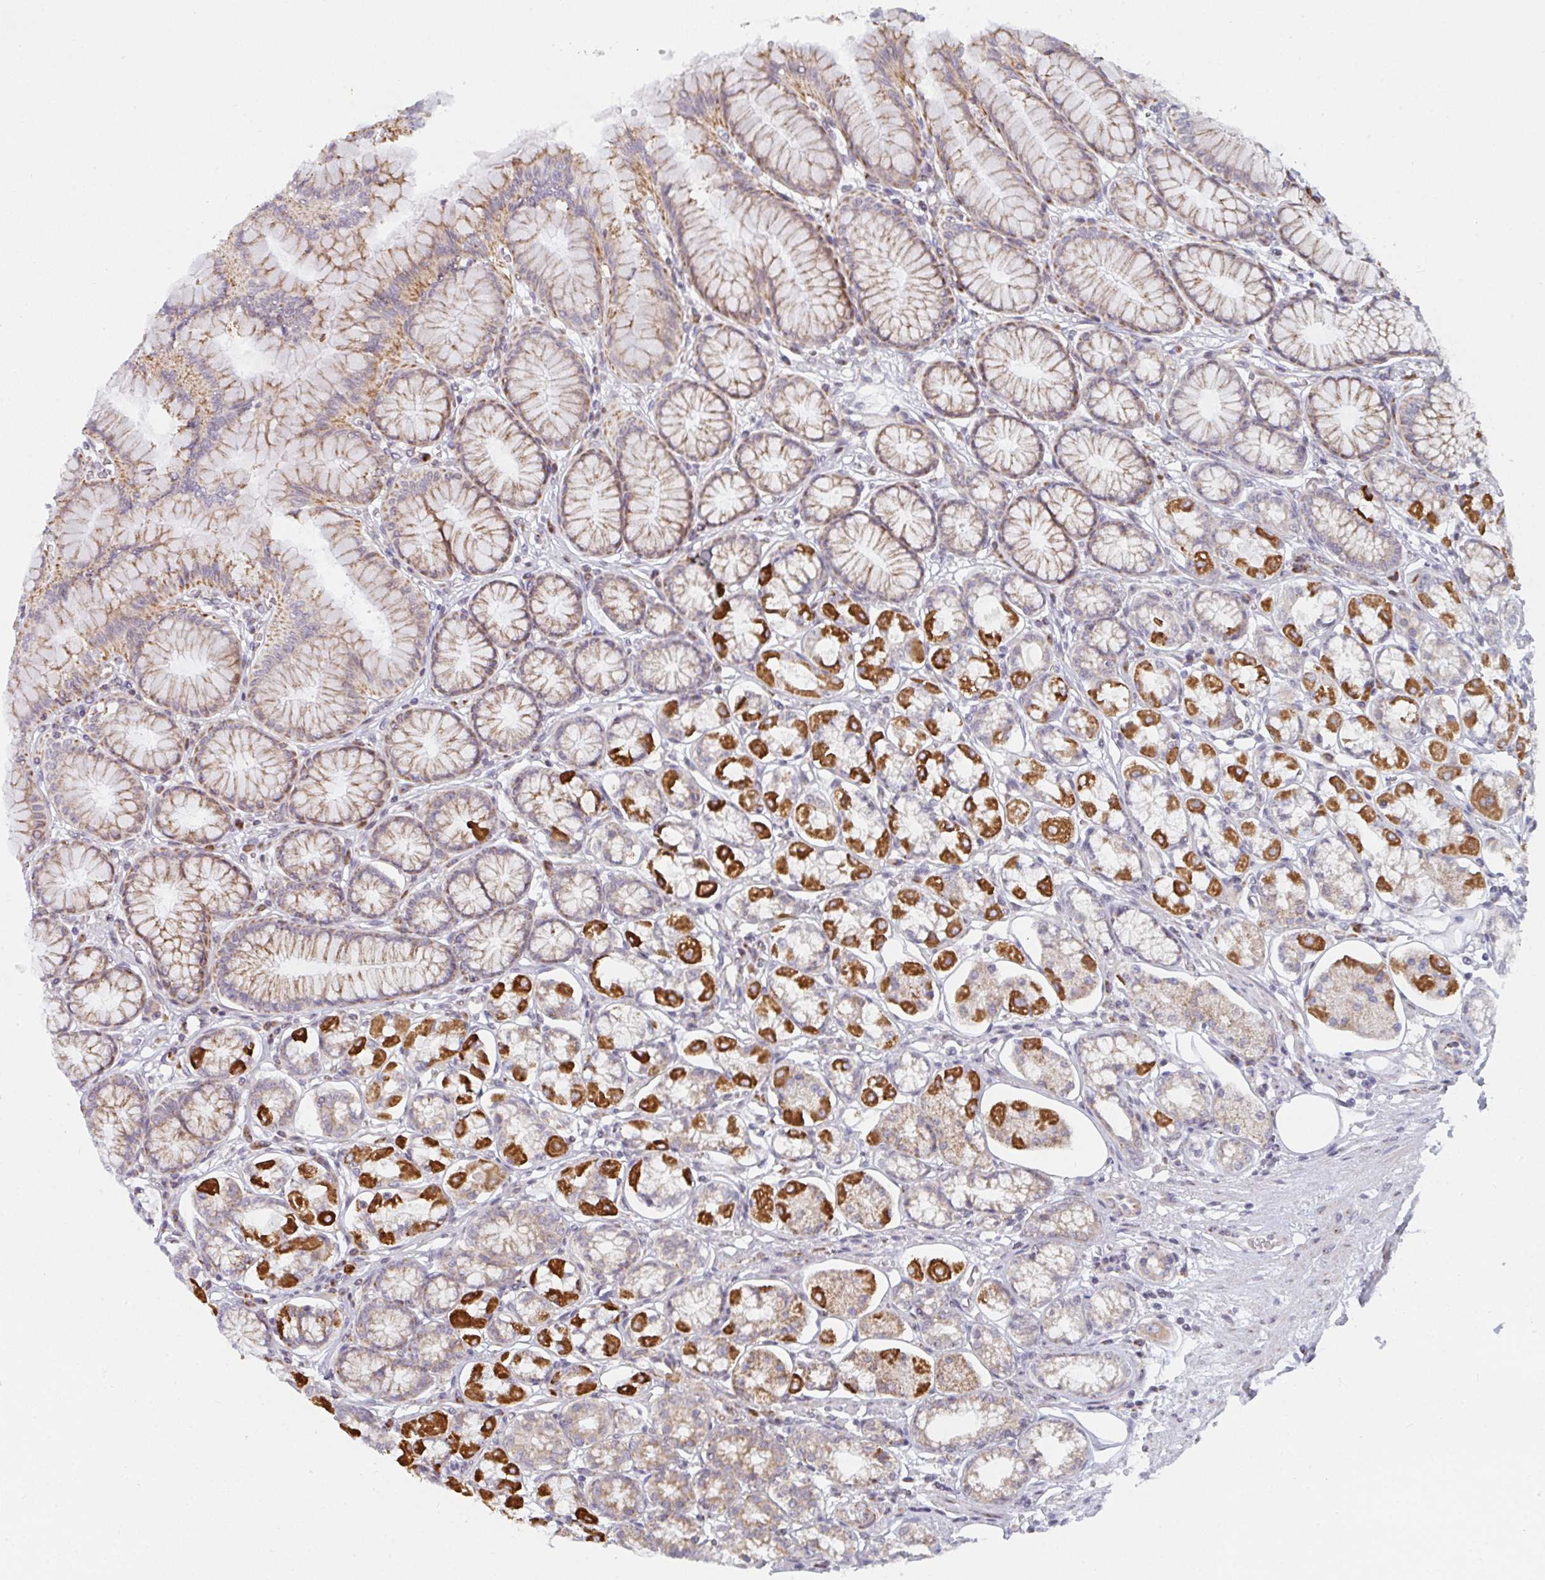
{"staining": {"intensity": "strong", "quantity": "25%-75%", "location": "cytoplasmic/membranous"}, "tissue": "stomach", "cell_type": "Glandular cells", "image_type": "normal", "snomed": [{"axis": "morphology", "description": "Normal tissue, NOS"}, {"axis": "topography", "description": "Stomach"}, {"axis": "topography", "description": "Stomach, lower"}], "caption": "Immunohistochemical staining of benign human stomach reveals 25%-75% levels of strong cytoplasmic/membranous protein expression in approximately 25%-75% of glandular cells. The staining was performed using DAB (3,3'-diaminobenzidine), with brown indicating positive protein expression. Nuclei are stained blue with hematoxylin.", "gene": "PRKCH", "patient": {"sex": "male", "age": 76}}